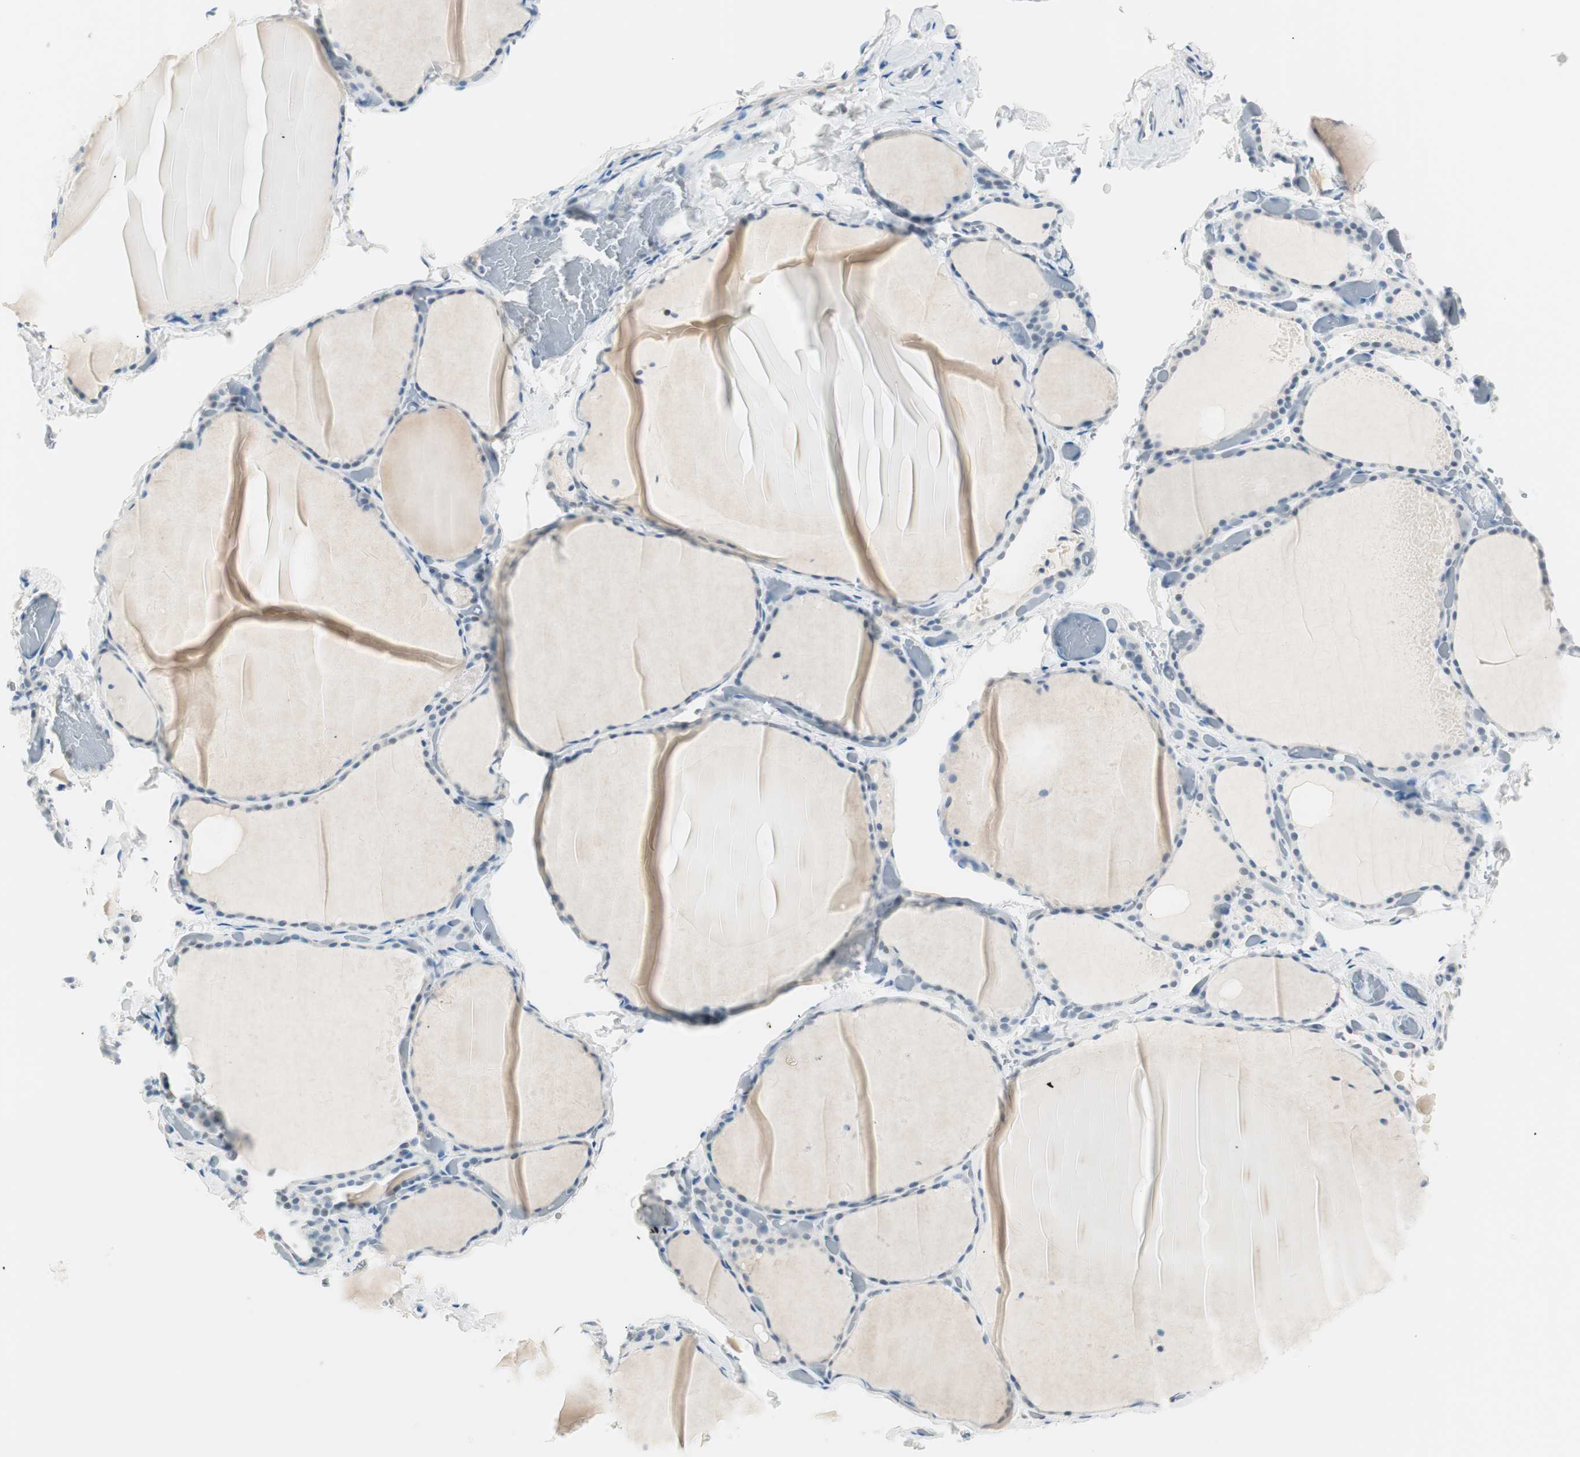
{"staining": {"intensity": "negative", "quantity": "none", "location": "none"}, "tissue": "thyroid gland", "cell_type": "Glandular cells", "image_type": "normal", "snomed": [{"axis": "morphology", "description": "Normal tissue, NOS"}, {"axis": "topography", "description": "Thyroid gland"}], "caption": "Immunohistochemistry of benign human thyroid gland displays no expression in glandular cells. (DAB (3,3'-diaminobenzidine) IHC visualized using brightfield microscopy, high magnification).", "gene": "HOXB13", "patient": {"sex": "female", "age": 22}}